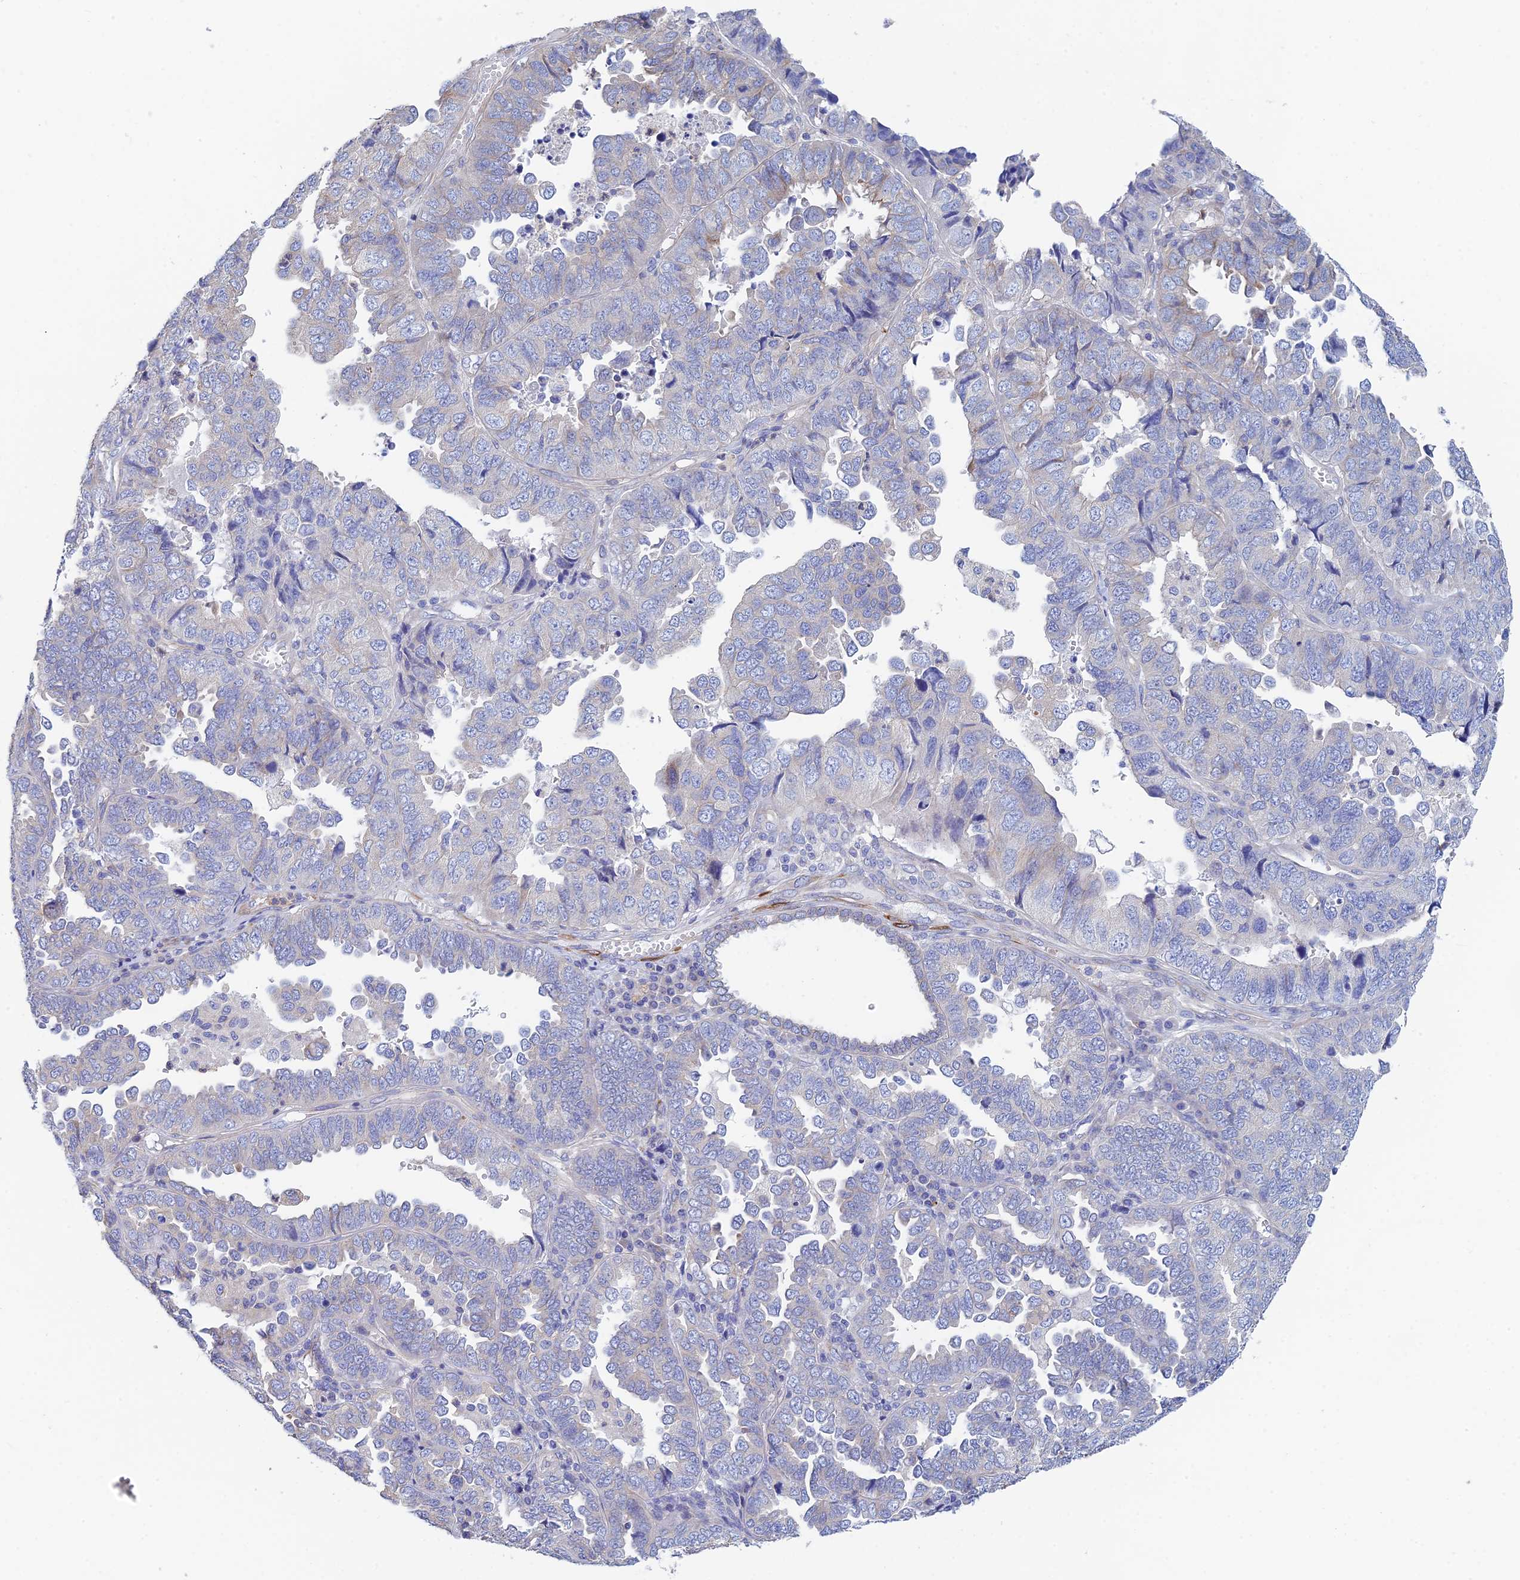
{"staining": {"intensity": "negative", "quantity": "none", "location": "none"}, "tissue": "endometrial cancer", "cell_type": "Tumor cells", "image_type": "cancer", "snomed": [{"axis": "morphology", "description": "Adenocarcinoma, NOS"}, {"axis": "topography", "description": "Endometrium"}], "caption": "An immunohistochemistry (IHC) micrograph of endometrial cancer (adenocarcinoma) is shown. There is no staining in tumor cells of endometrial cancer (adenocarcinoma).", "gene": "PCDHA8", "patient": {"sex": "female", "age": 79}}